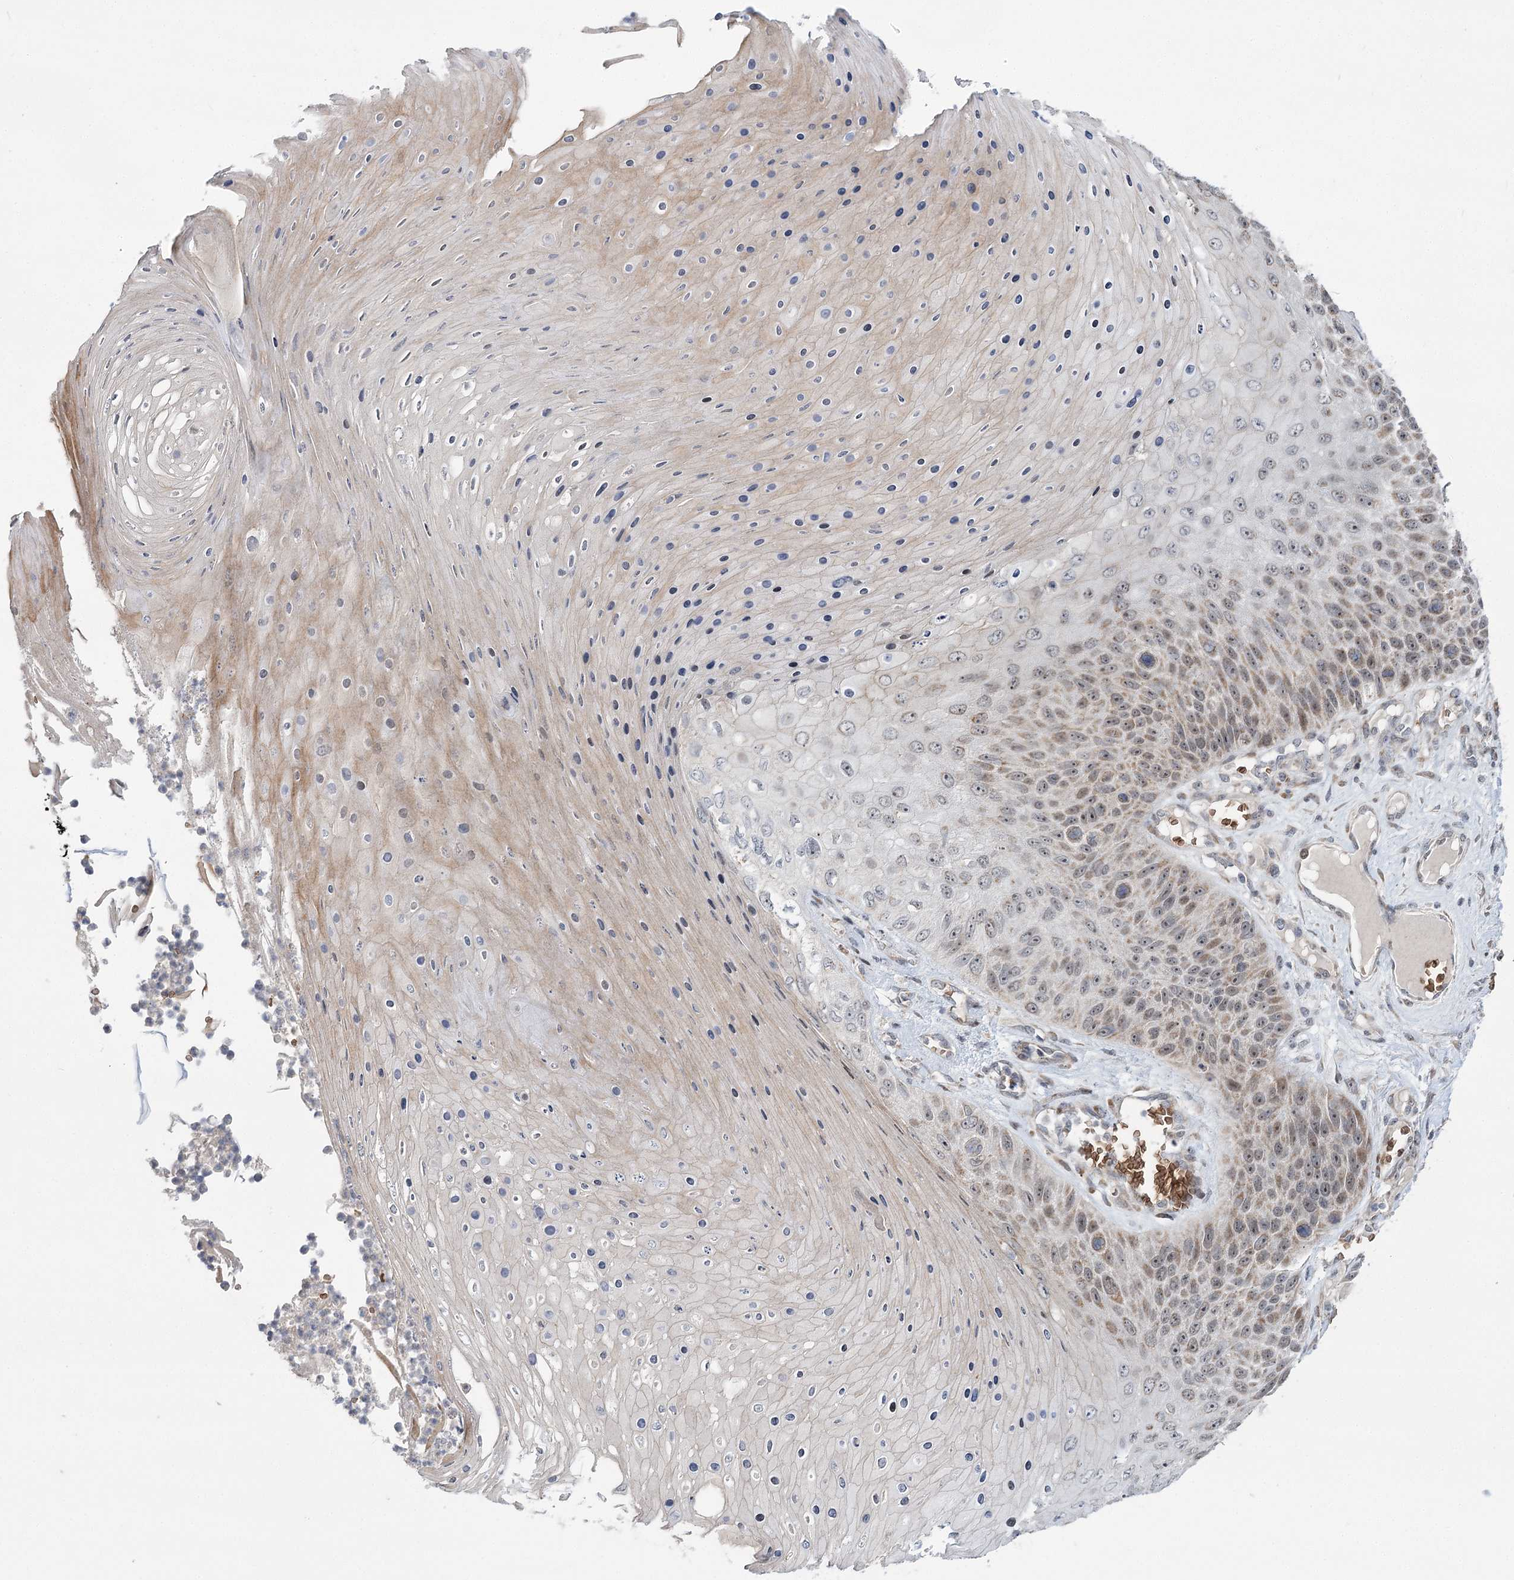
{"staining": {"intensity": "weak", "quantity": ">75%", "location": "cytoplasmic/membranous,nuclear"}, "tissue": "skin cancer", "cell_type": "Tumor cells", "image_type": "cancer", "snomed": [{"axis": "morphology", "description": "Squamous cell carcinoma, NOS"}, {"axis": "topography", "description": "Skin"}], "caption": "Human skin cancer stained with a brown dye exhibits weak cytoplasmic/membranous and nuclear positive positivity in approximately >75% of tumor cells.", "gene": "NSMCE4A", "patient": {"sex": "female", "age": 88}}